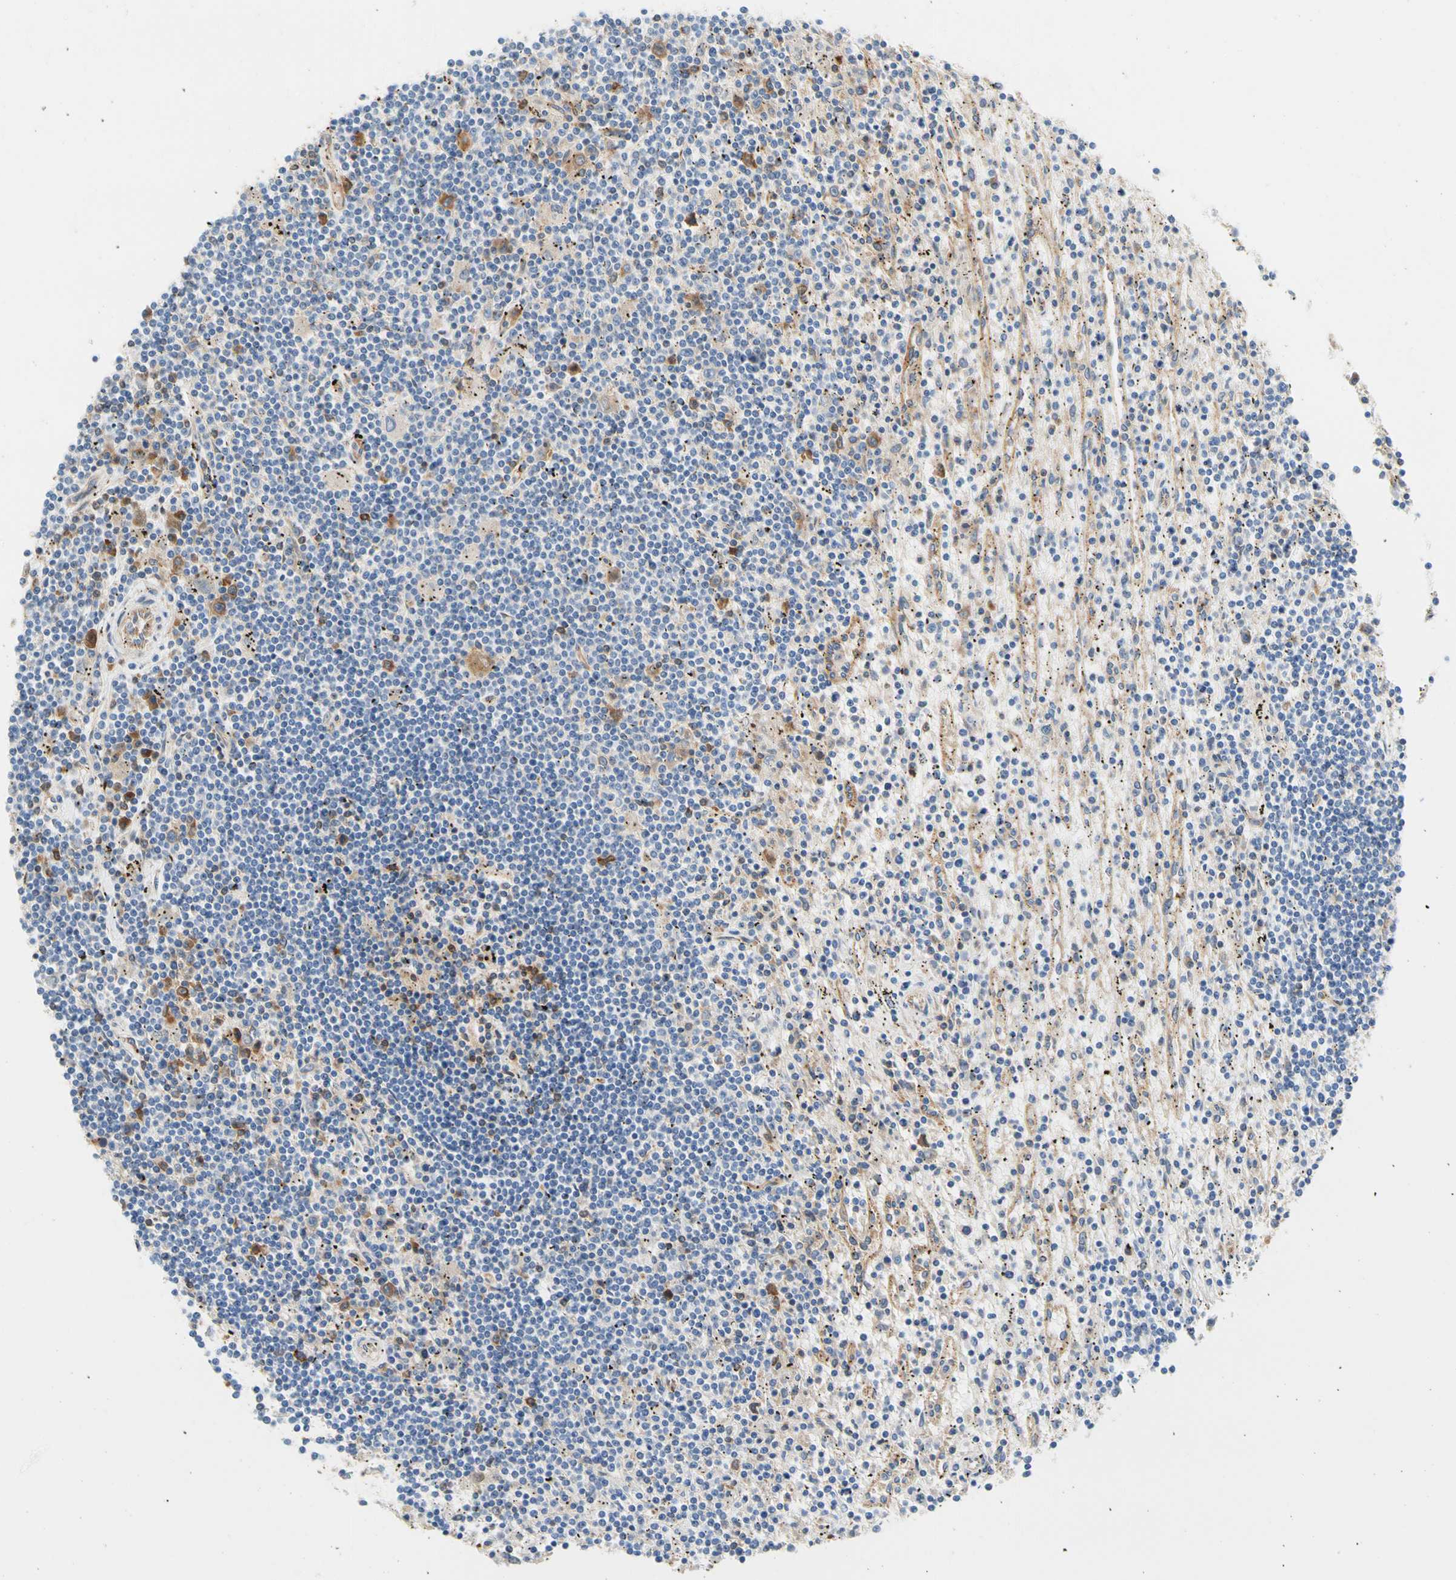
{"staining": {"intensity": "weak", "quantity": "25%-75%", "location": "cytoplasmic/membranous"}, "tissue": "lymphoma", "cell_type": "Tumor cells", "image_type": "cancer", "snomed": [{"axis": "morphology", "description": "Malignant lymphoma, non-Hodgkin's type, Low grade"}, {"axis": "topography", "description": "Spleen"}], "caption": "Lymphoma tissue displays weak cytoplasmic/membranous staining in approximately 25%-75% of tumor cells, visualized by immunohistochemistry.", "gene": "GPHN", "patient": {"sex": "male", "age": 76}}